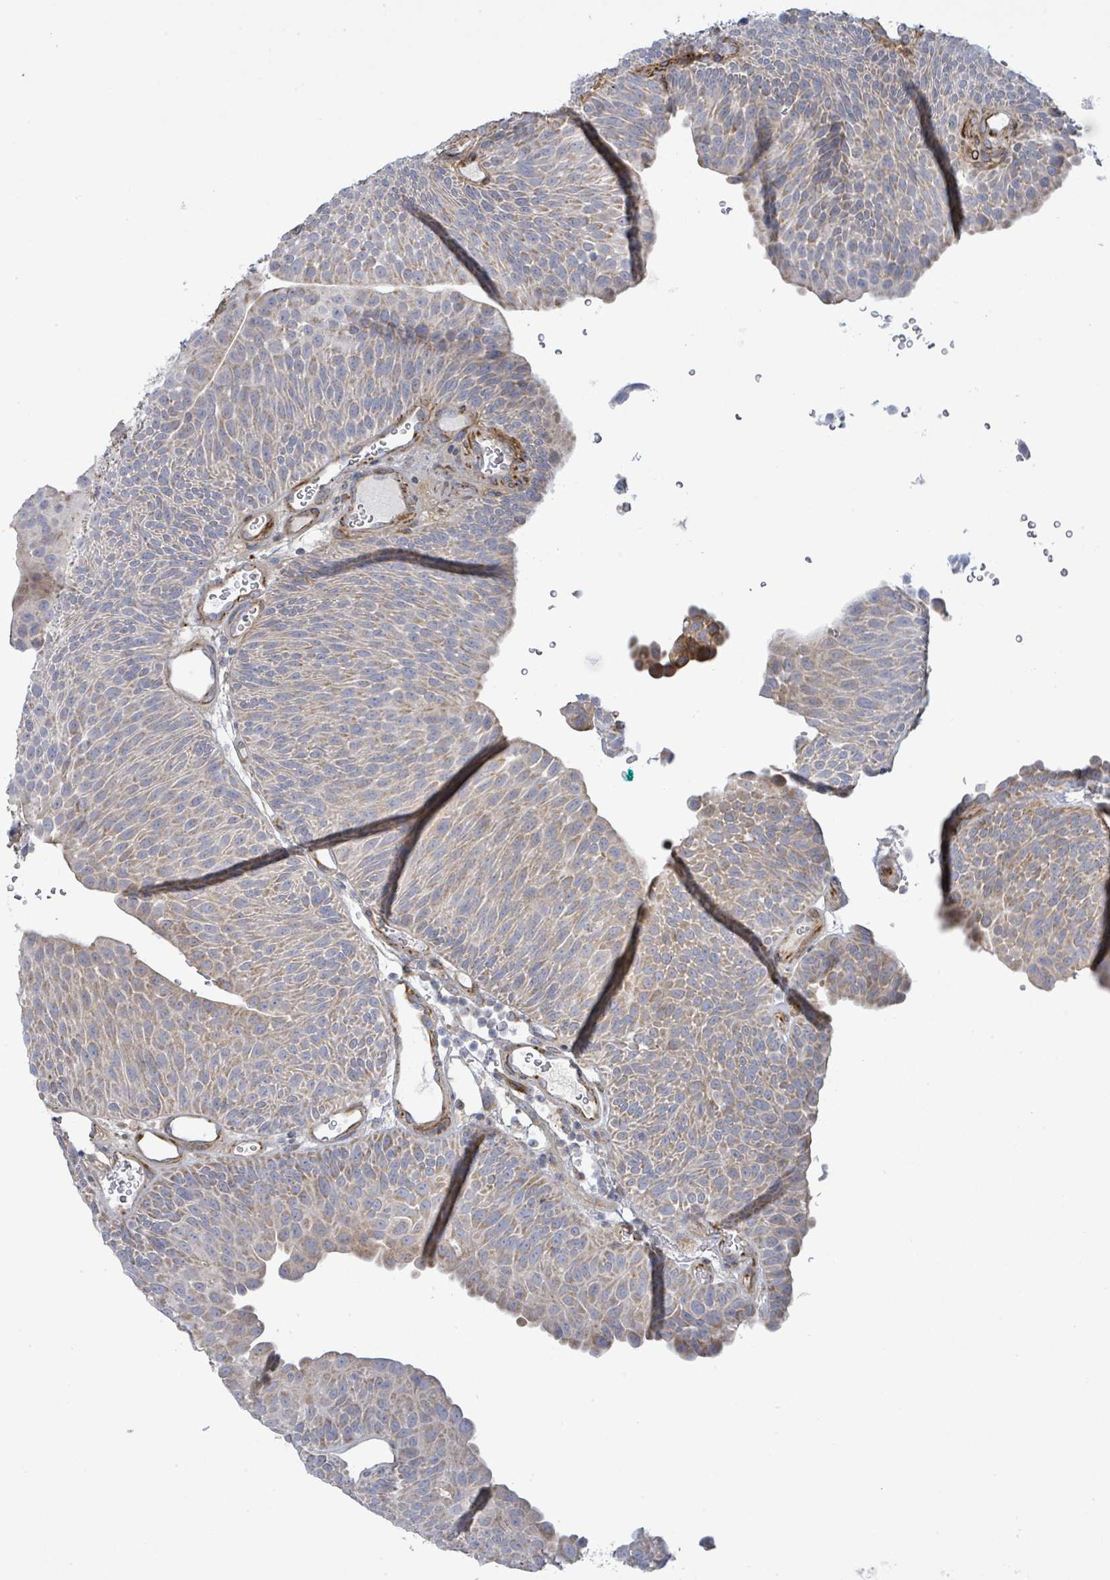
{"staining": {"intensity": "weak", "quantity": "25%-75%", "location": "cytoplasmic/membranous"}, "tissue": "urothelial cancer", "cell_type": "Tumor cells", "image_type": "cancer", "snomed": [{"axis": "morphology", "description": "Urothelial carcinoma, NOS"}, {"axis": "topography", "description": "Urinary bladder"}], "caption": "Transitional cell carcinoma stained for a protein (brown) displays weak cytoplasmic/membranous positive positivity in approximately 25%-75% of tumor cells.", "gene": "ALG12", "patient": {"sex": "male", "age": 67}}